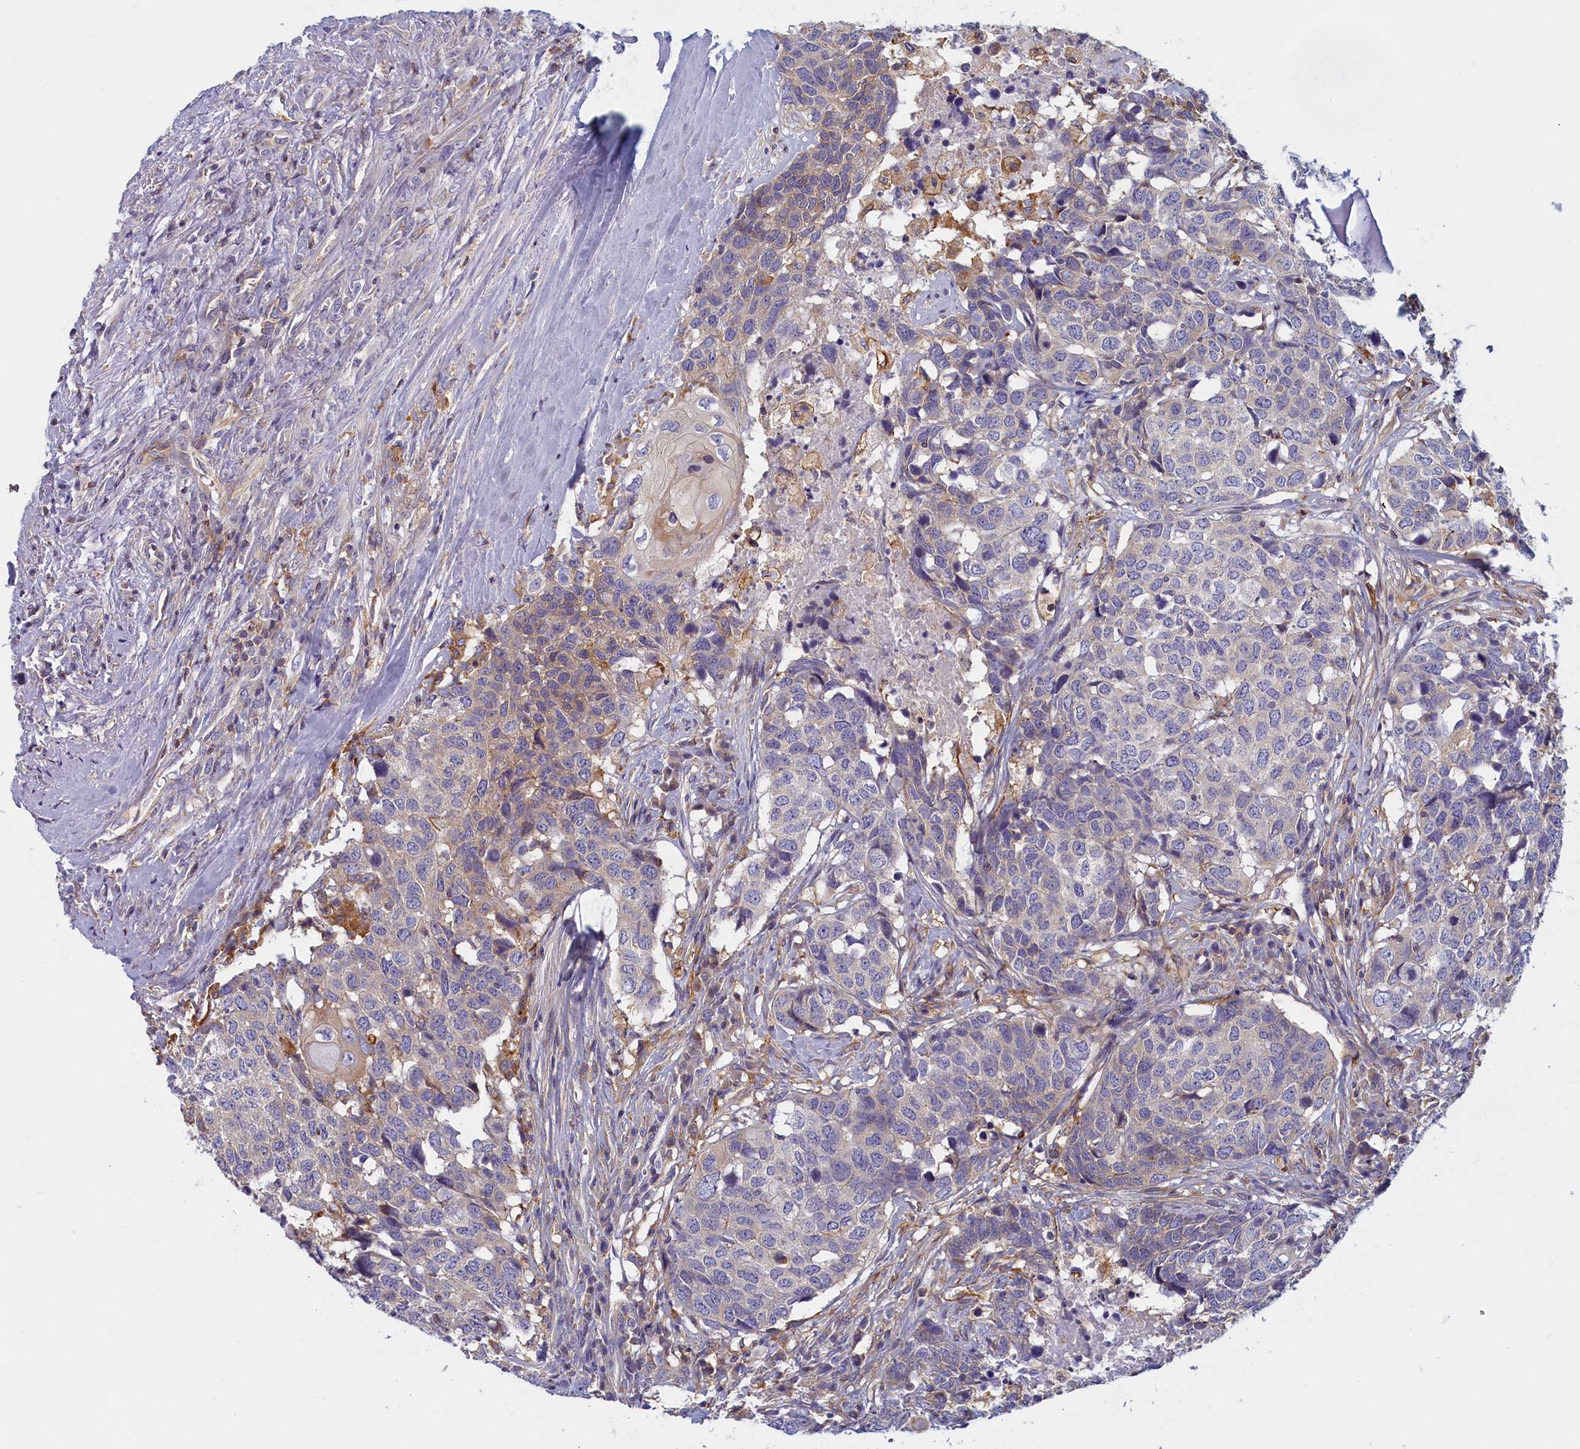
{"staining": {"intensity": "weak", "quantity": "<25%", "location": "cytoplasmic/membranous"}, "tissue": "head and neck cancer", "cell_type": "Tumor cells", "image_type": "cancer", "snomed": [{"axis": "morphology", "description": "Squamous cell carcinoma, NOS"}, {"axis": "topography", "description": "Head-Neck"}], "caption": "The micrograph exhibits no staining of tumor cells in head and neck squamous cell carcinoma.", "gene": "NOL10", "patient": {"sex": "male", "age": 66}}